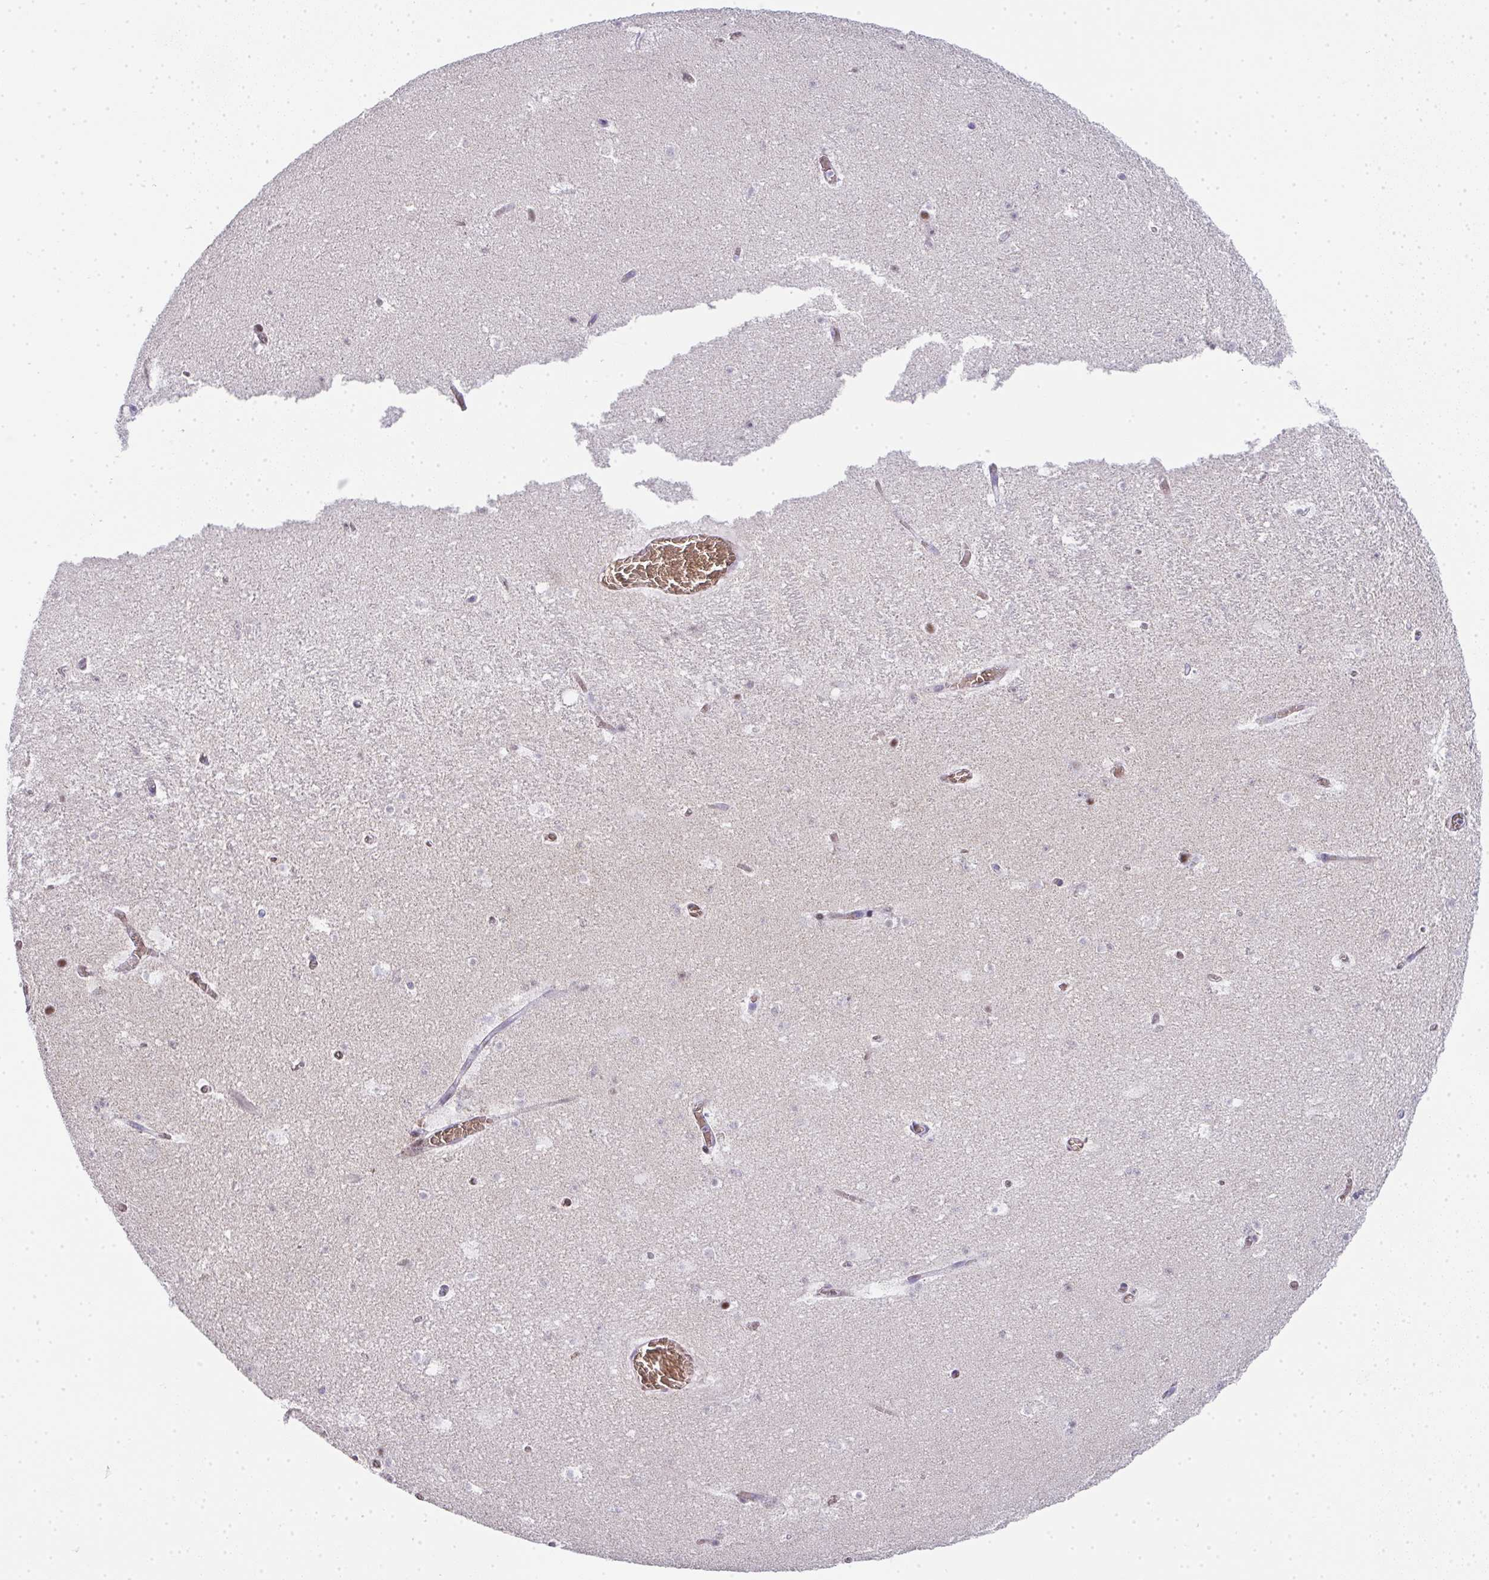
{"staining": {"intensity": "moderate", "quantity": "<25%", "location": "nuclear"}, "tissue": "hippocampus", "cell_type": "Glial cells", "image_type": "normal", "snomed": [{"axis": "morphology", "description": "Normal tissue, NOS"}, {"axis": "topography", "description": "Hippocampus"}], "caption": "About <25% of glial cells in unremarkable hippocampus show moderate nuclear protein positivity as visualized by brown immunohistochemical staining.", "gene": "TNMD", "patient": {"sex": "female", "age": 42}}